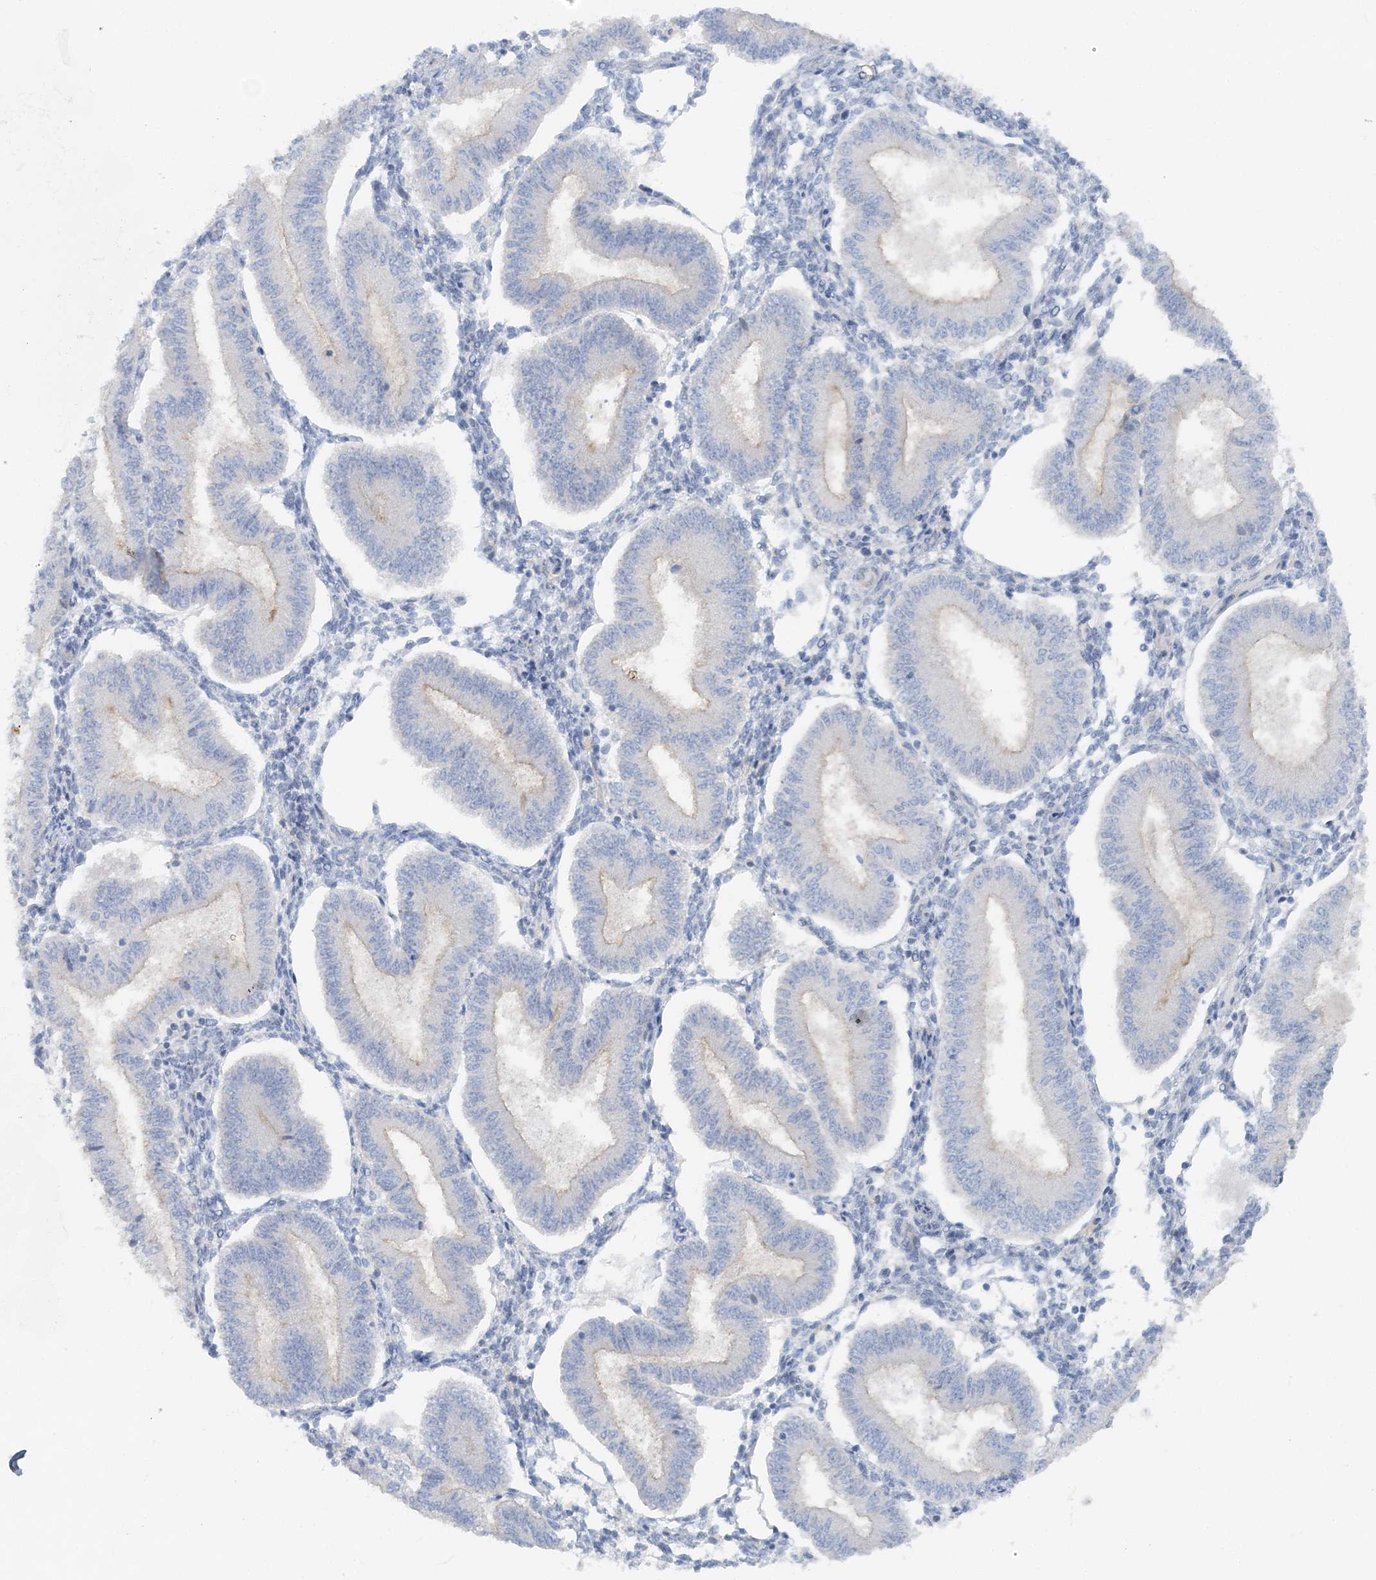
{"staining": {"intensity": "negative", "quantity": "none", "location": "none"}, "tissue": "endometrium", "cell_type": "Cells in endometrial stroma", "image_type": "normal", "snomed": [{"axis": "morphology", "description": "Normal tissue, NOS"}, {"axis": "topography", "description": "Endometrium"}], "caption": "Immunohistochemistry (IHC) micrograph of unremarkable endometrium: endometrium stained with DAB shows no significant protein staining in cells in endometrial stroma.", "gene": "ATP11A", "patient": {"sex": "female", "age": 39}}